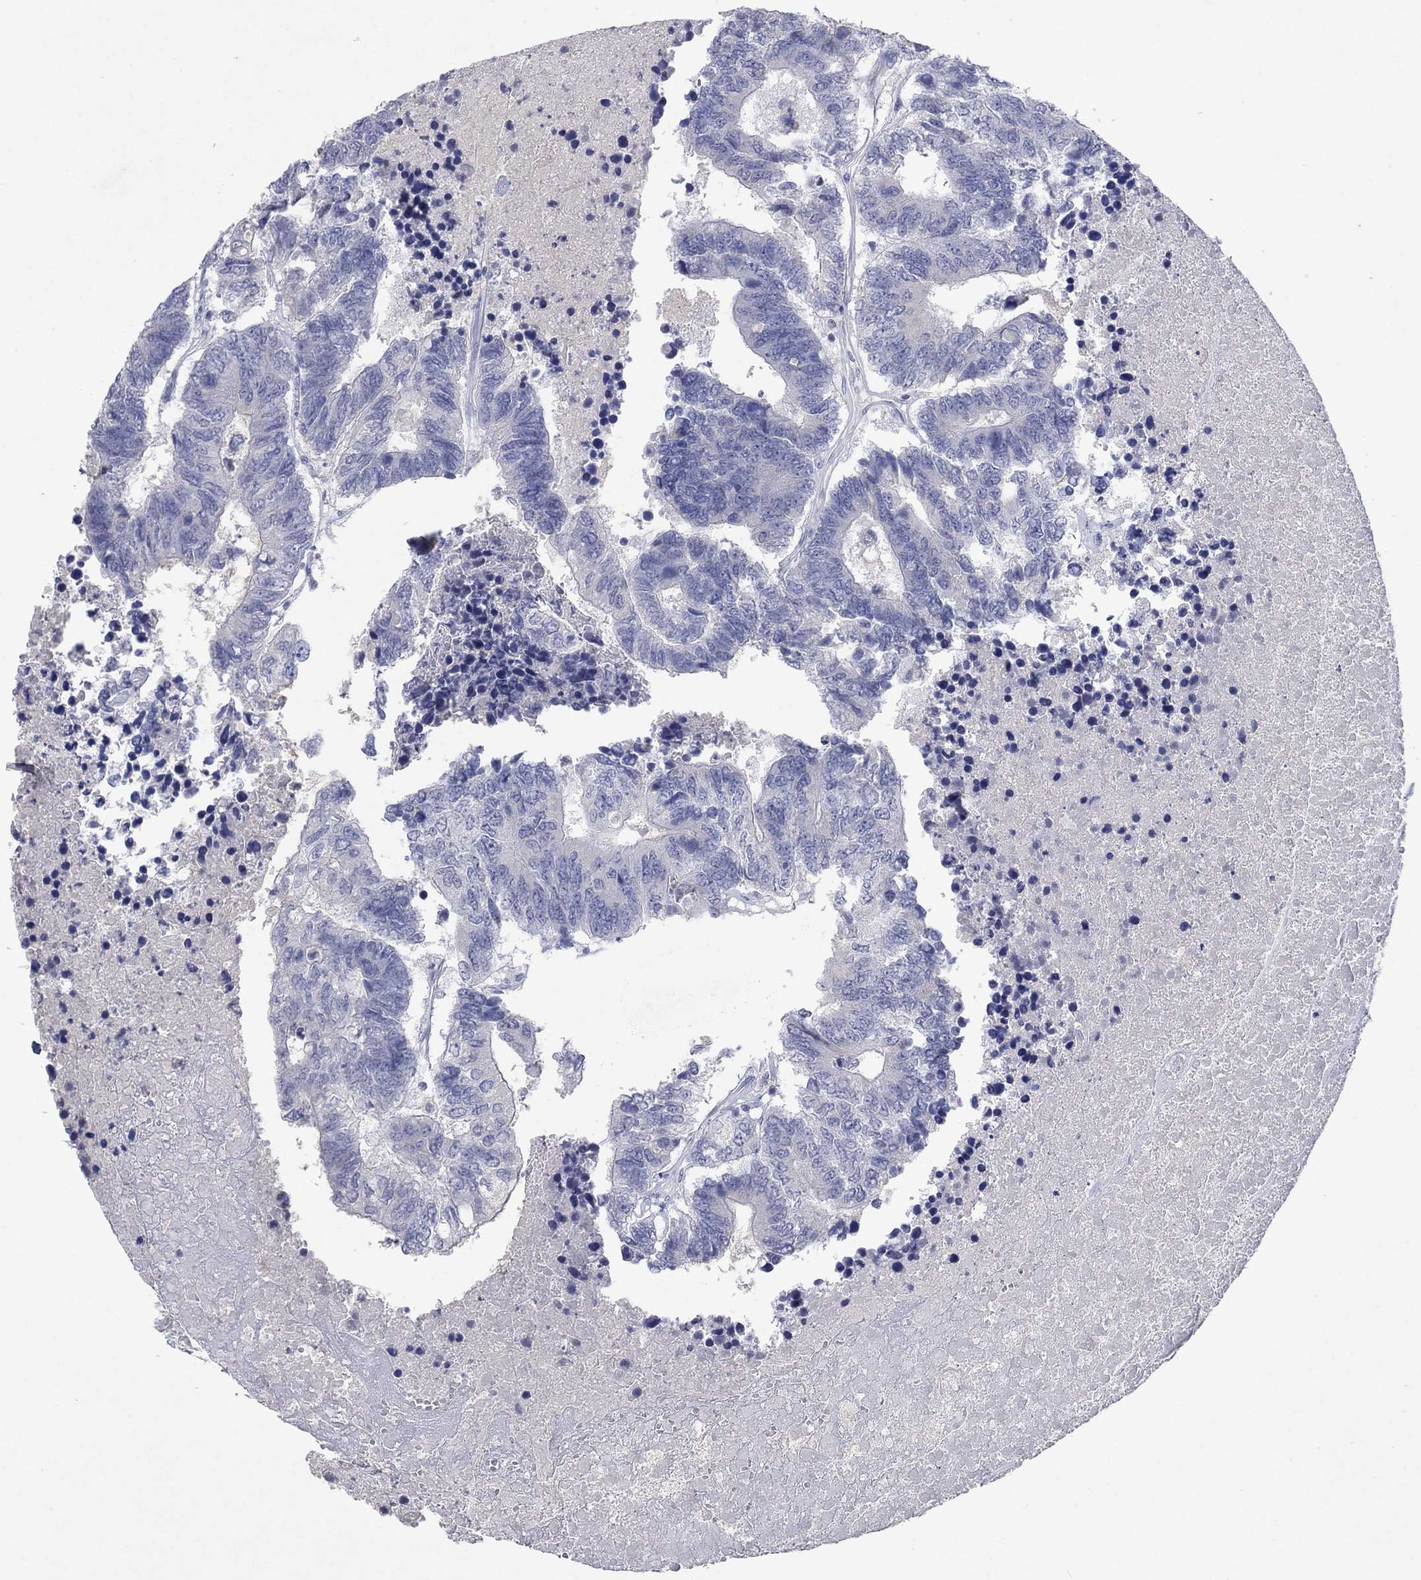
{"staining": {"intensity": "negative", "quantity": "none", "location": "none"}, "tissue": "colorectal cancer", "cell_type": "Tumor cells", "image_type": "cancer", "snomed": [{"axis": "morphology", "description": "Adenocarcinoma, NOS"}, {"axis": "topography", "description": "Colon"}], "caption": "Immunohistochemical staining of human colorectal cancer (adenocarcinoma) demonstrates no significant expression in tumor cells.", "gene": "KRT40", "patient": {"sex": "female", "age": 48}}